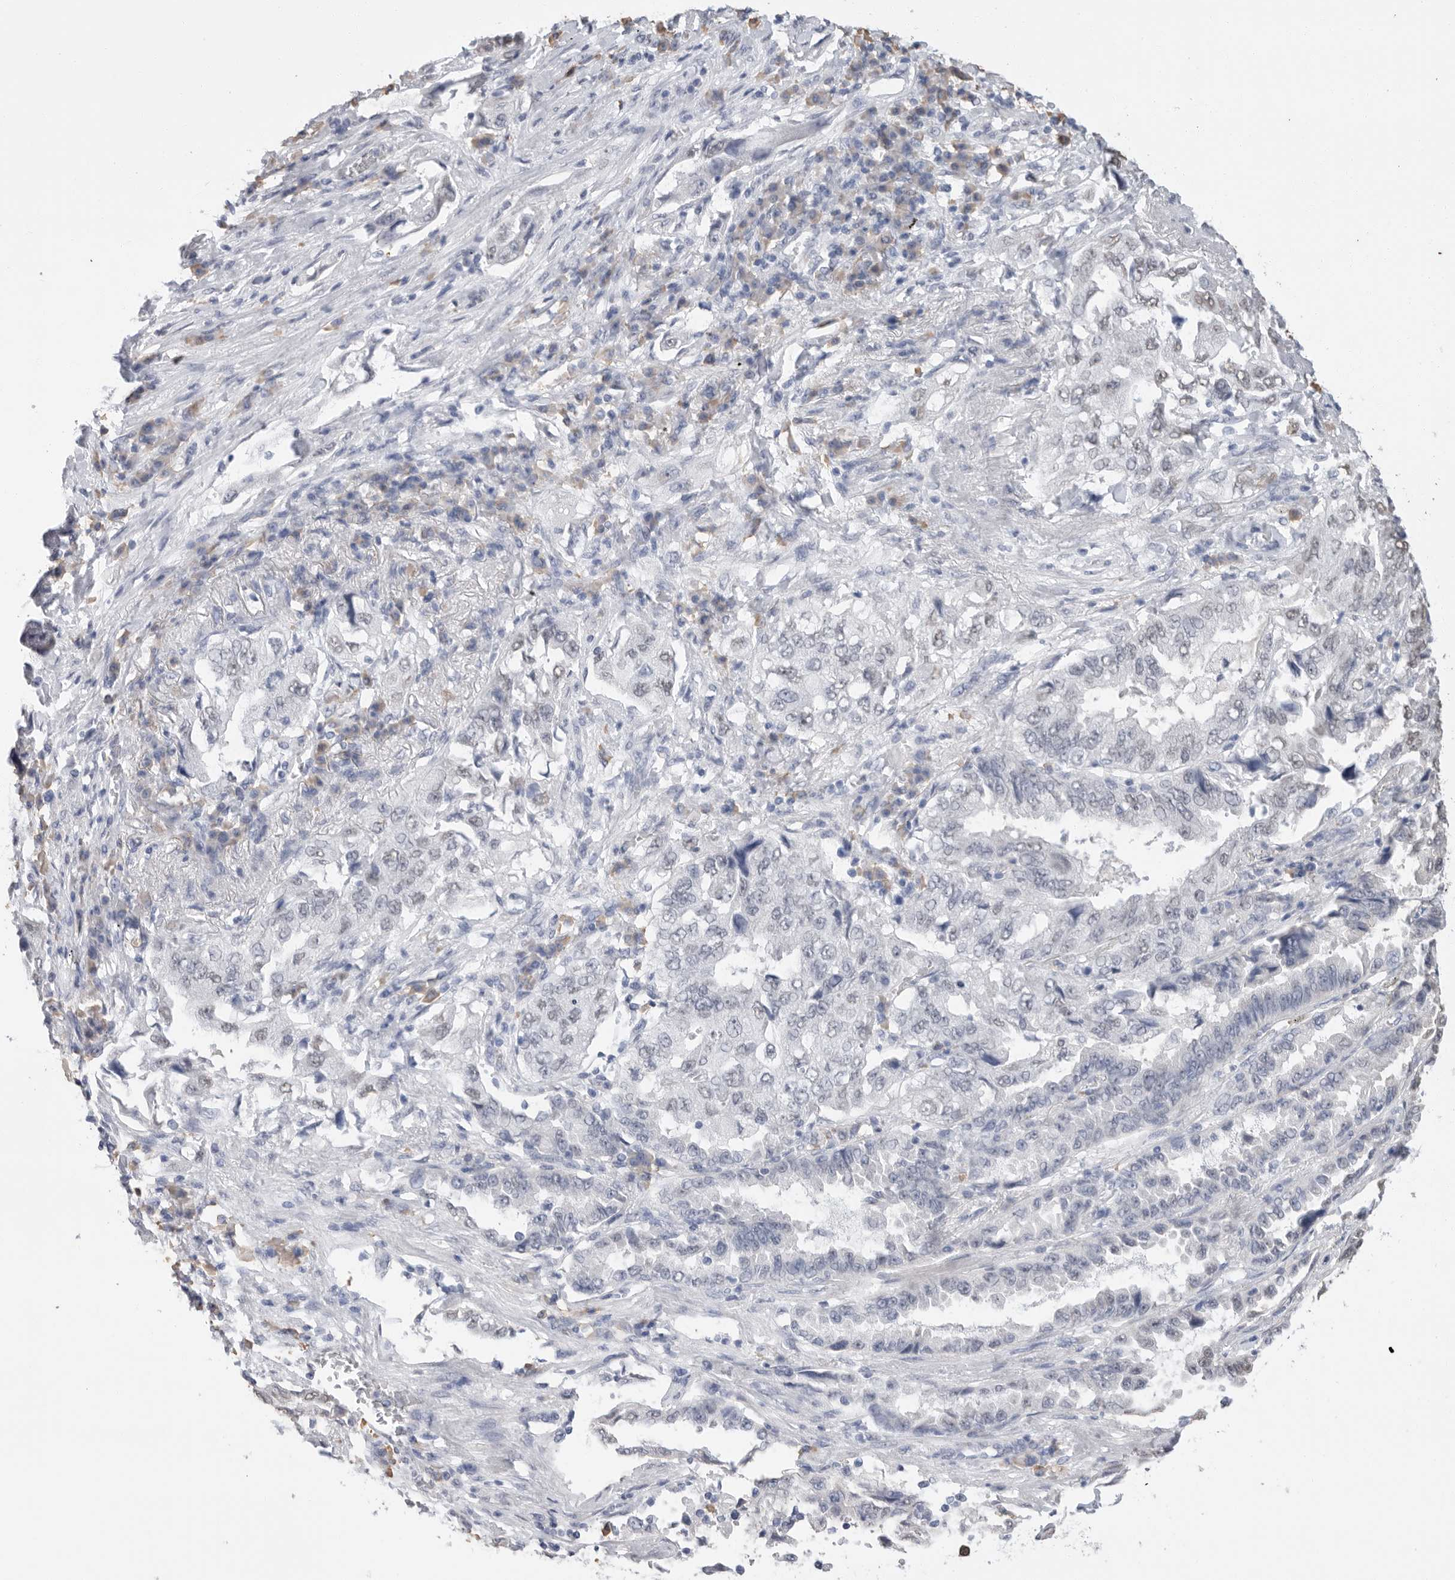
{"staining": {"intensity": "negative", "quantity": "none", "location": "none"}, "tissue": "lung cancer", "cell_type": "Tumor cells", "image_type": "cancer", "snomed": [{"axis": "morphology", "description": "Adenocarcinoma, NOS"}, {"axis": "topography", "description": "Lung"}], "caption": "A high-resolution image shows immunohistochemistry (IHC) staining of adenocarcinoma (lung), which reveals no significant positivity in tumor cells. (DAB (3,3'-diaminobenzidine) IHC visualized using brightfield microscopy, high magnification).", "gene": "ARHGEF10", "patient": {"sex": "female", "age": 51}}